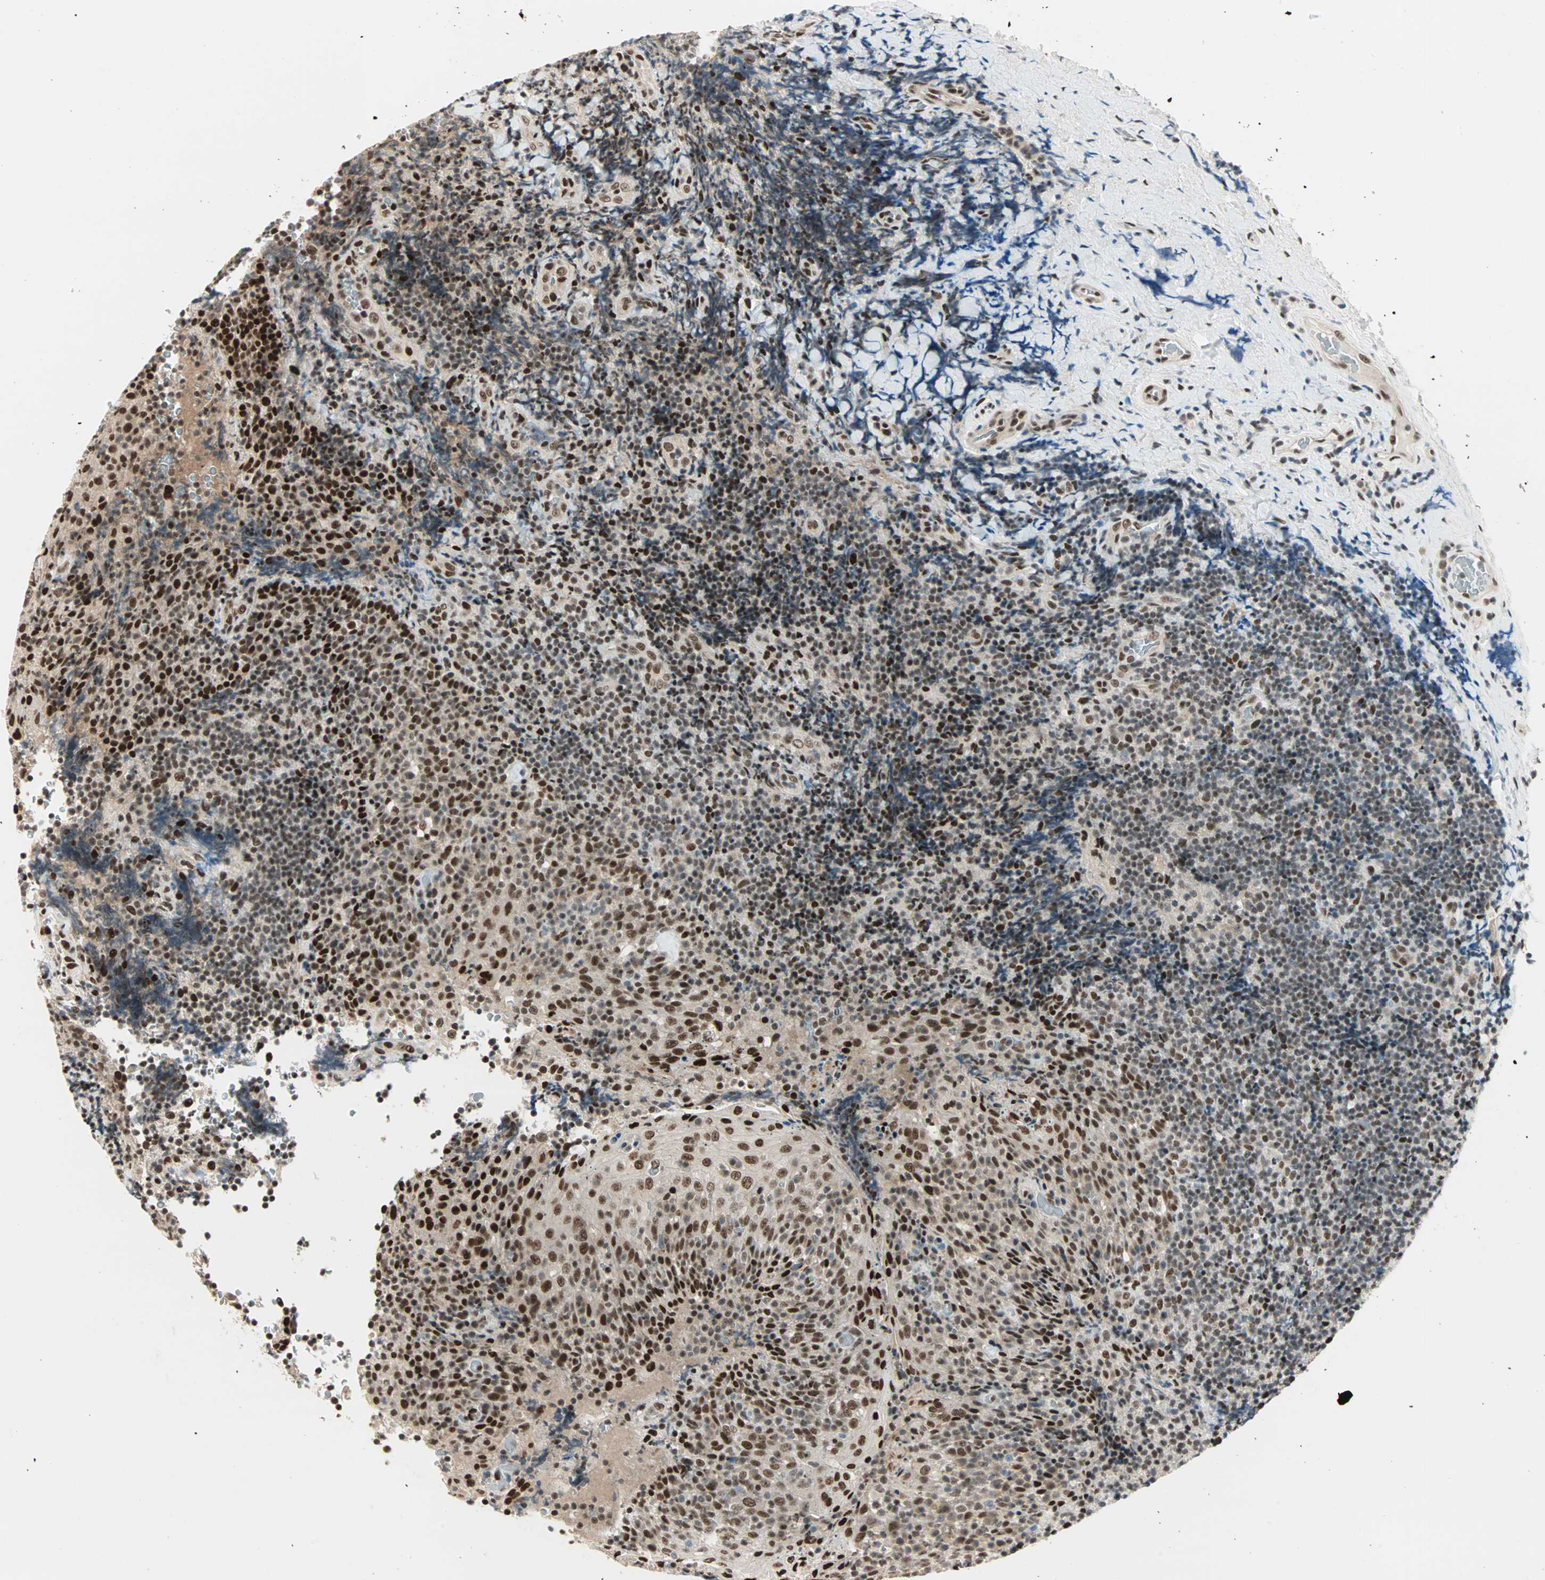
{"staining": {"intensity": "strong", "quantity": ">75%", "location": "nuclear"}, "tissue": "lymphoma", "cell_type": "Tumor cells", "image_type": "cancer", "snomed": [{"axis": "morphology", "description": "Malignant lymphoma, non-Hodgkin's type, High grade"}, {"axis": "topography", "description": "Tonsil"}], "caption": "Immunohistochemical staining of high-grade malignant lymphoma, non-Hodgkin's type reveals high levels of strong nuclear positivity in about >75% of tumor cells.", "gene": "BLM", "patient": {"sex": "female", "age": 36}}